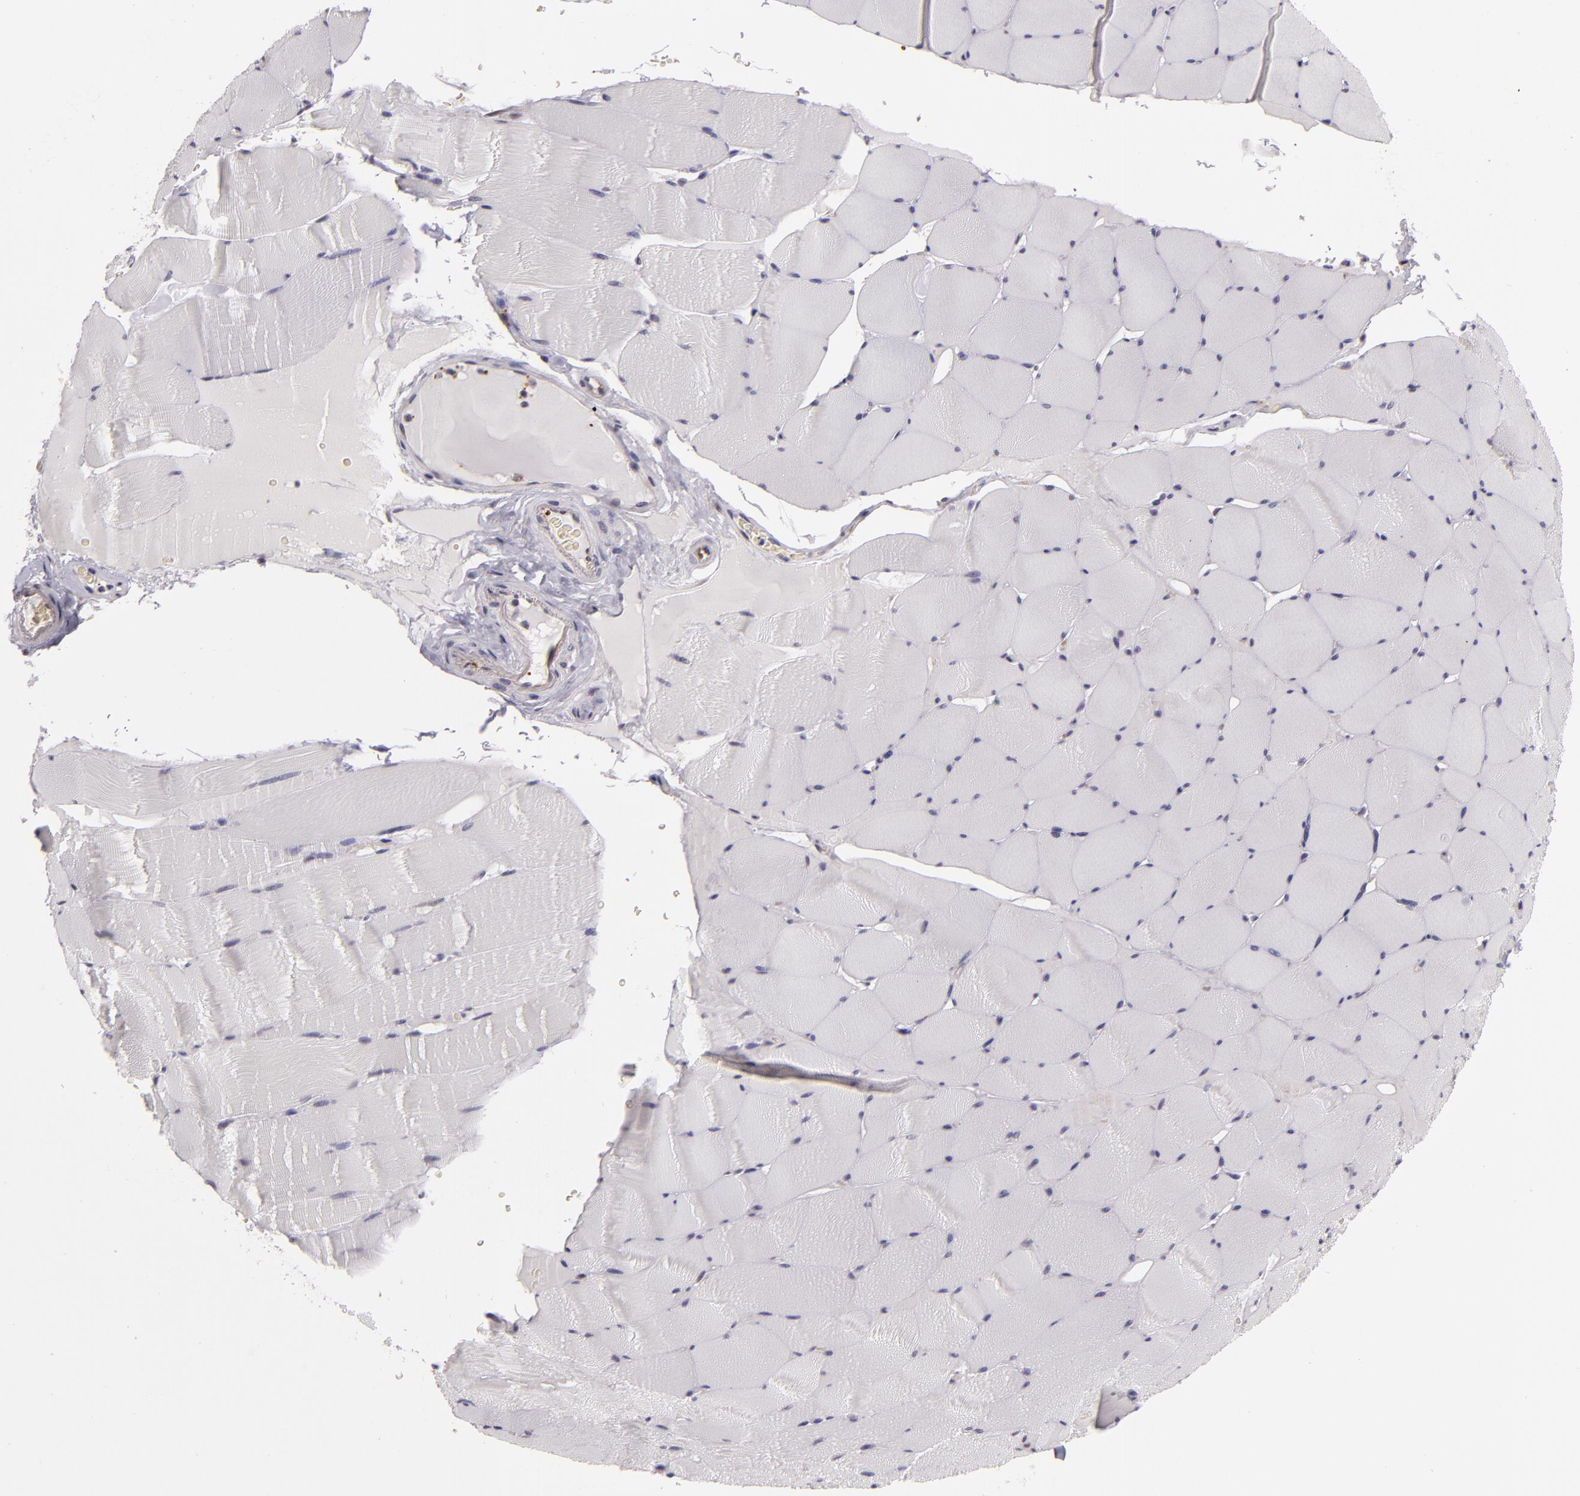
{"staining": {"intensity": "negative", "quantity": "none", "location": "none"}, "tissue": "skeletal muscle", "cell_type": "Myocytes", "image_type": "normal", "snomed": [{"axis": "morphology", "description": "Normal tissue, NOS"}, {"axis": "topography", "description": "Skeletal muscle"}], "caption": "DAB (3,3'-diaminobenzidine) immunohistochemical staining of unremarkable human skeletal muscle demonstrates no significant expression in myocytes.", "gene": "SYTL4", "patient": {"sex": "male", "age": 62}}